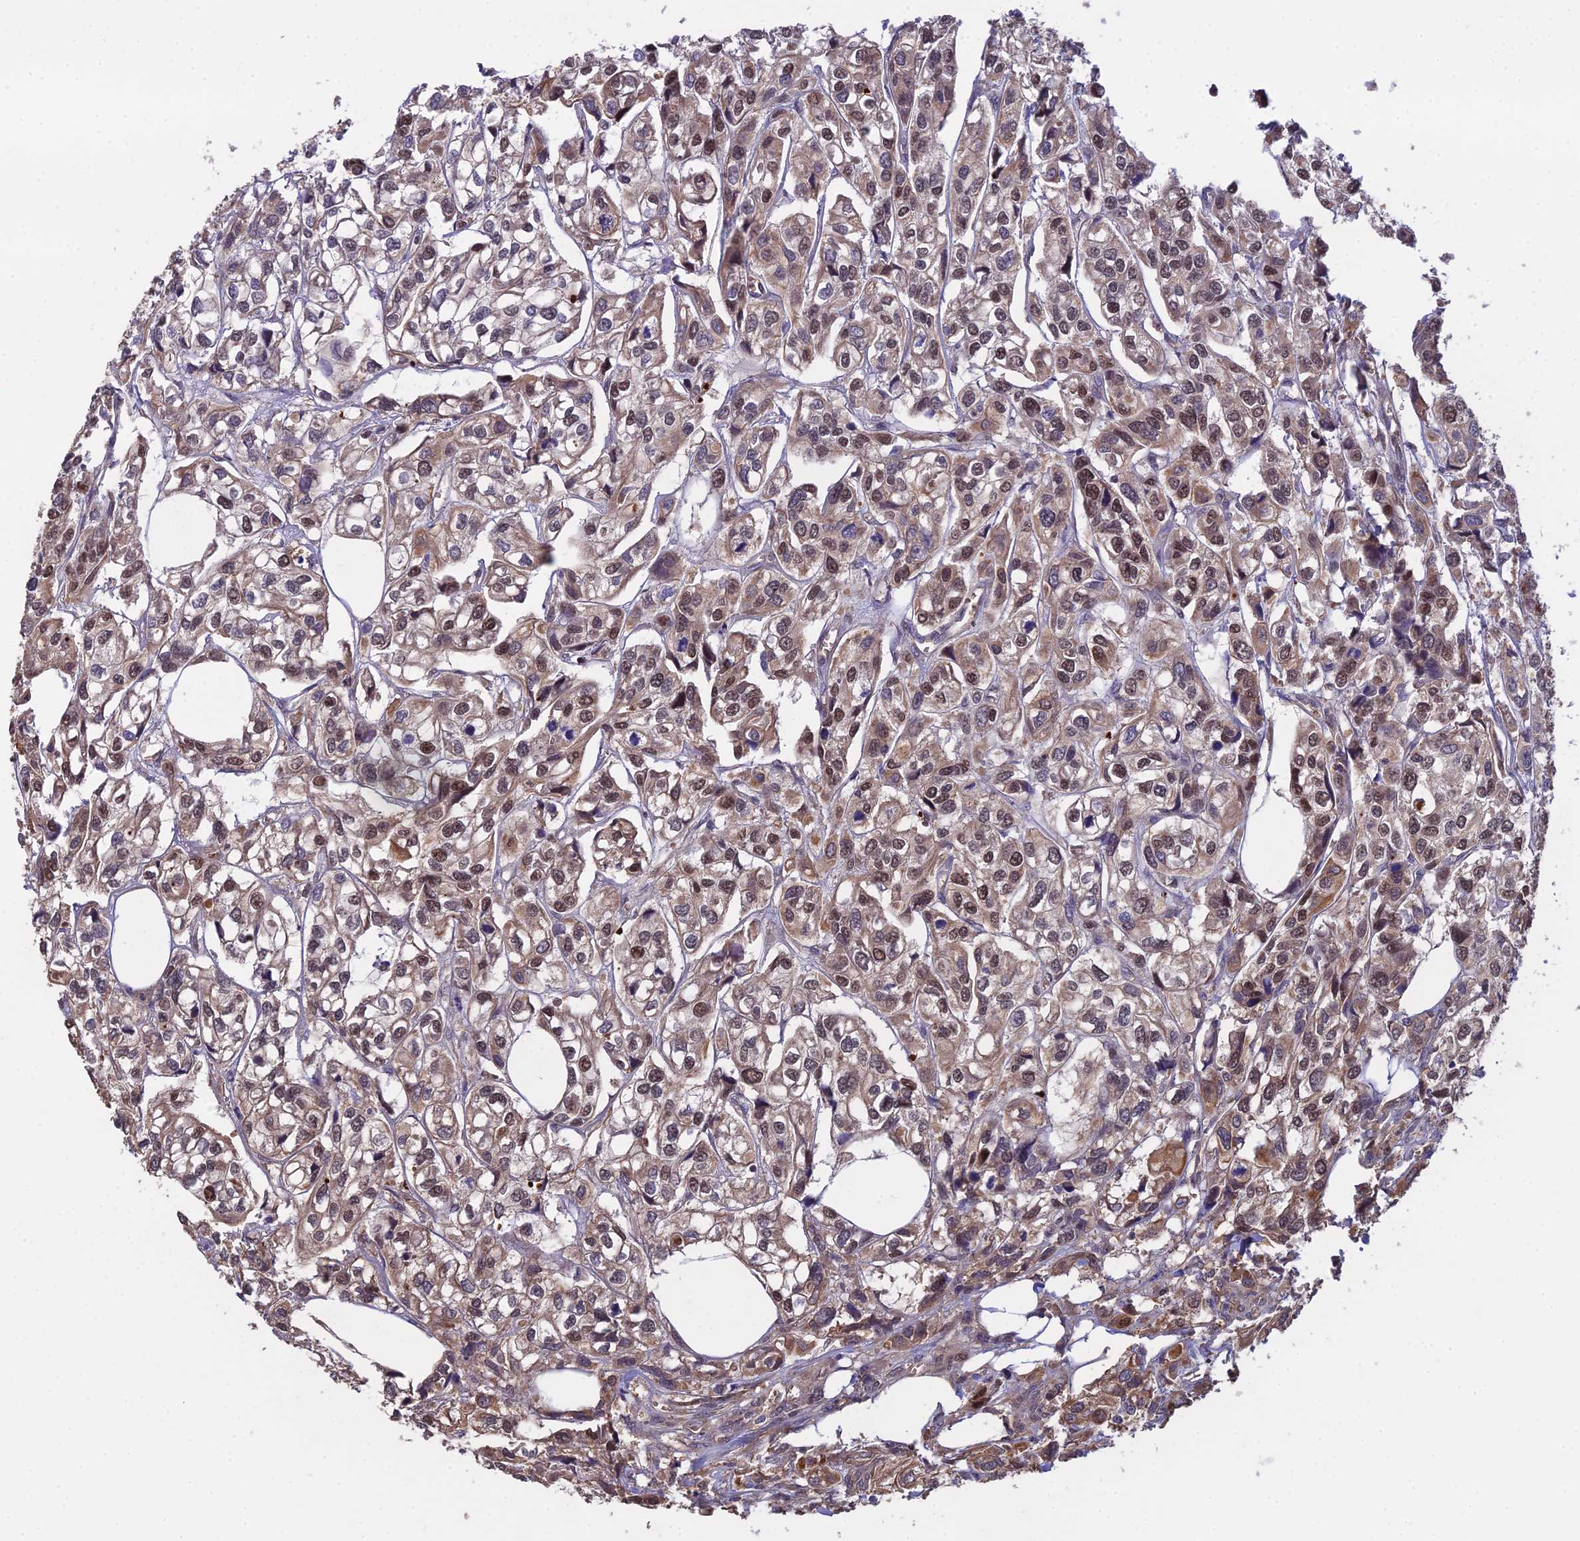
{"staining": {"intensity": "moderate", "quantity": "25%-75%", "location": "cytoplasmic/membranous,nuclear"}, "tissue": "urothelial cancer", "cell_type": "Tumor cells", "image_type": "cancer", "snomed": [{"axis": "morphology", "description": "Urothelial carcinoma, High grade"}, {"axis": "topography", "description": "Urinary bladder"}], "caption": "Tumor cells show medium levels of moderate cytoplasmic/membranous and nuclear staining in about 25%-75% of cells in urothelial cancer.", "gene": "GALR2", "patient": {"sex": "male", "age": 67}}